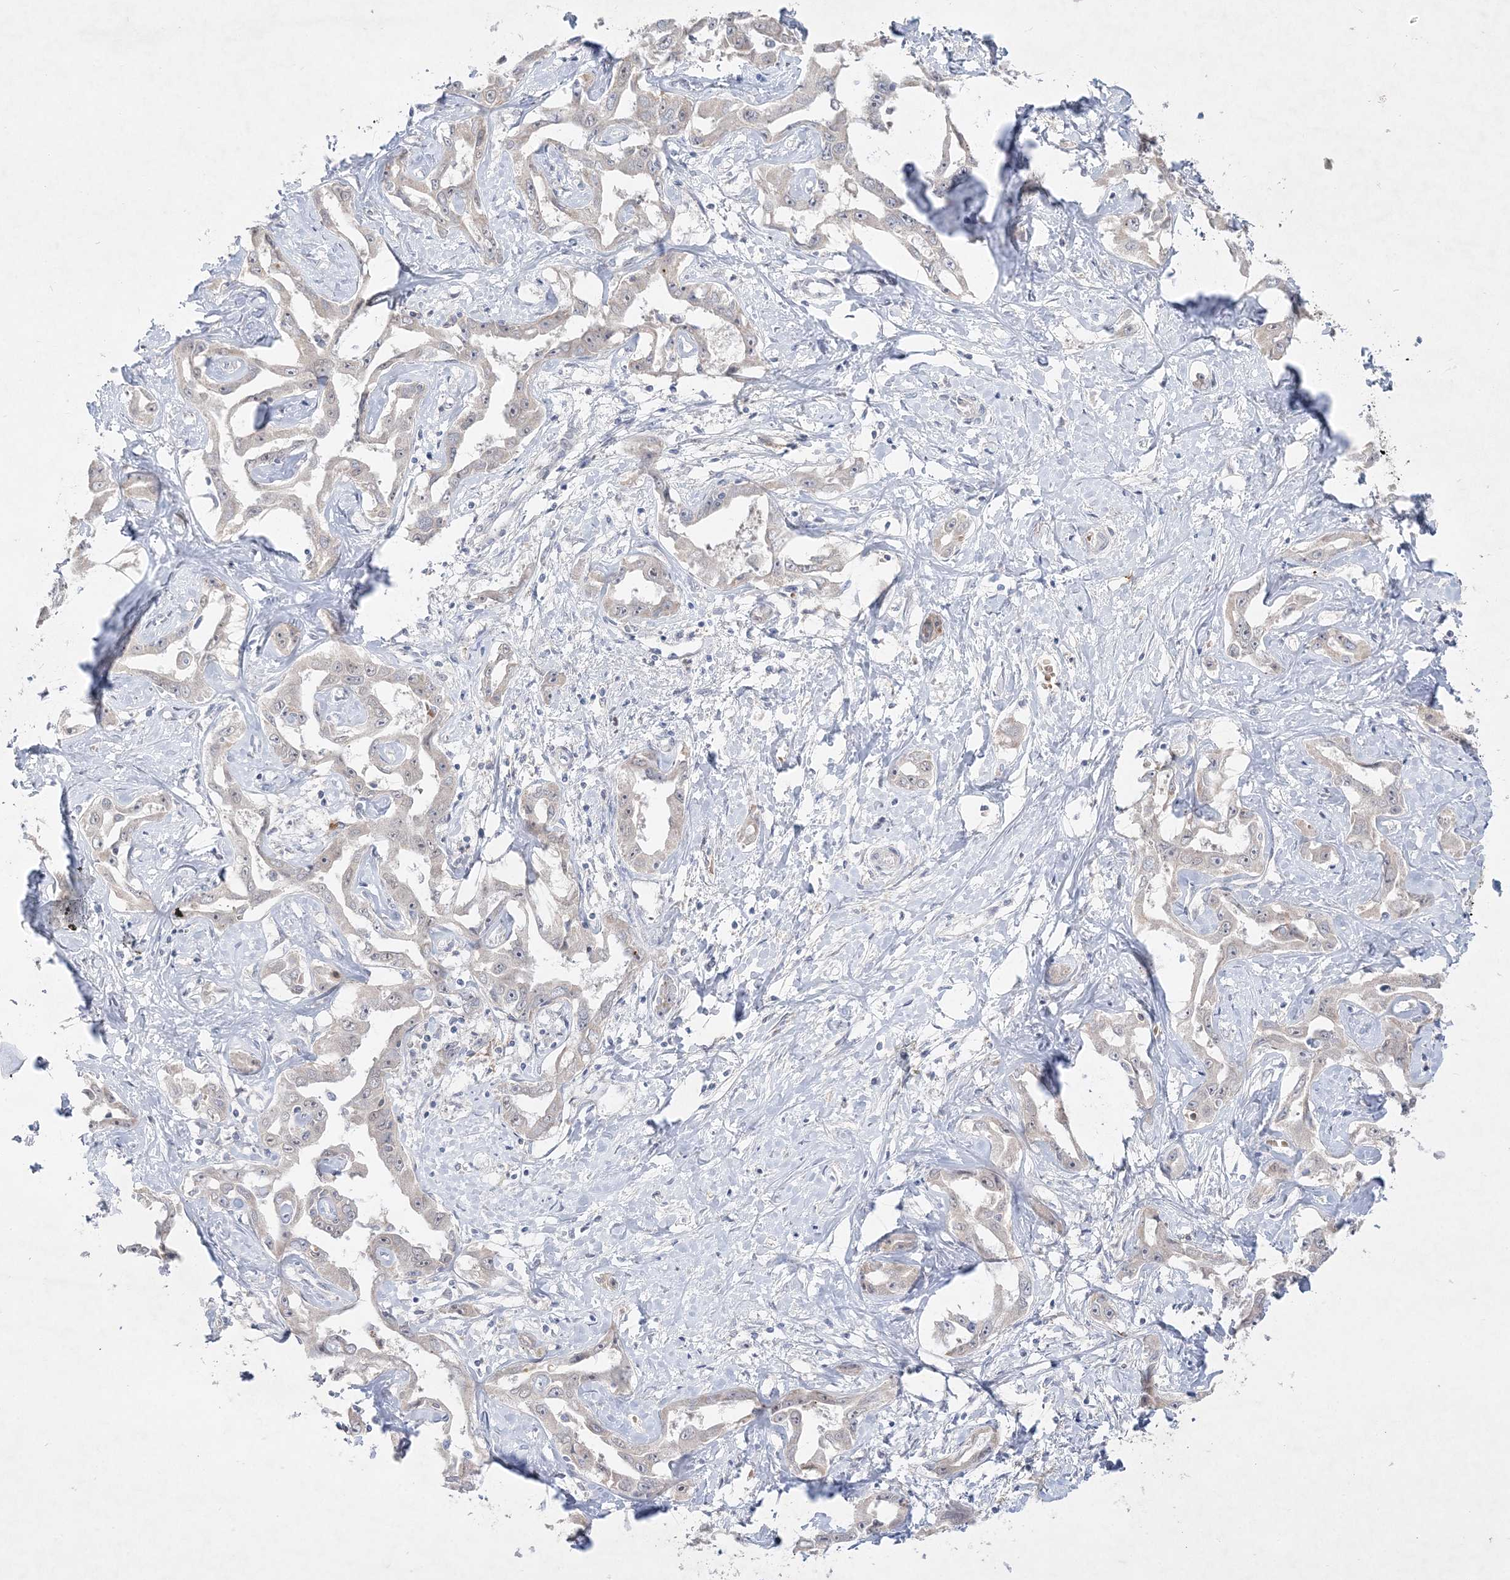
{"staining": {"intensity": "negative", "quantity": "none", "location": "none"}, "tissue": "liver cancer", "cell_type": "Tumor cells", "image_type": "cancer", "snomed": [{"axis": "morphology", "description": "Cholangiocarcinoma"}, {"axis": "topography", "description": "Liver"}], "caption": "There is no significant positivity in tumor cells of liver cancer (cholangiocarcinoma).", "gene": "CLNK", "patient": {"sex": "male", "age": 59}}